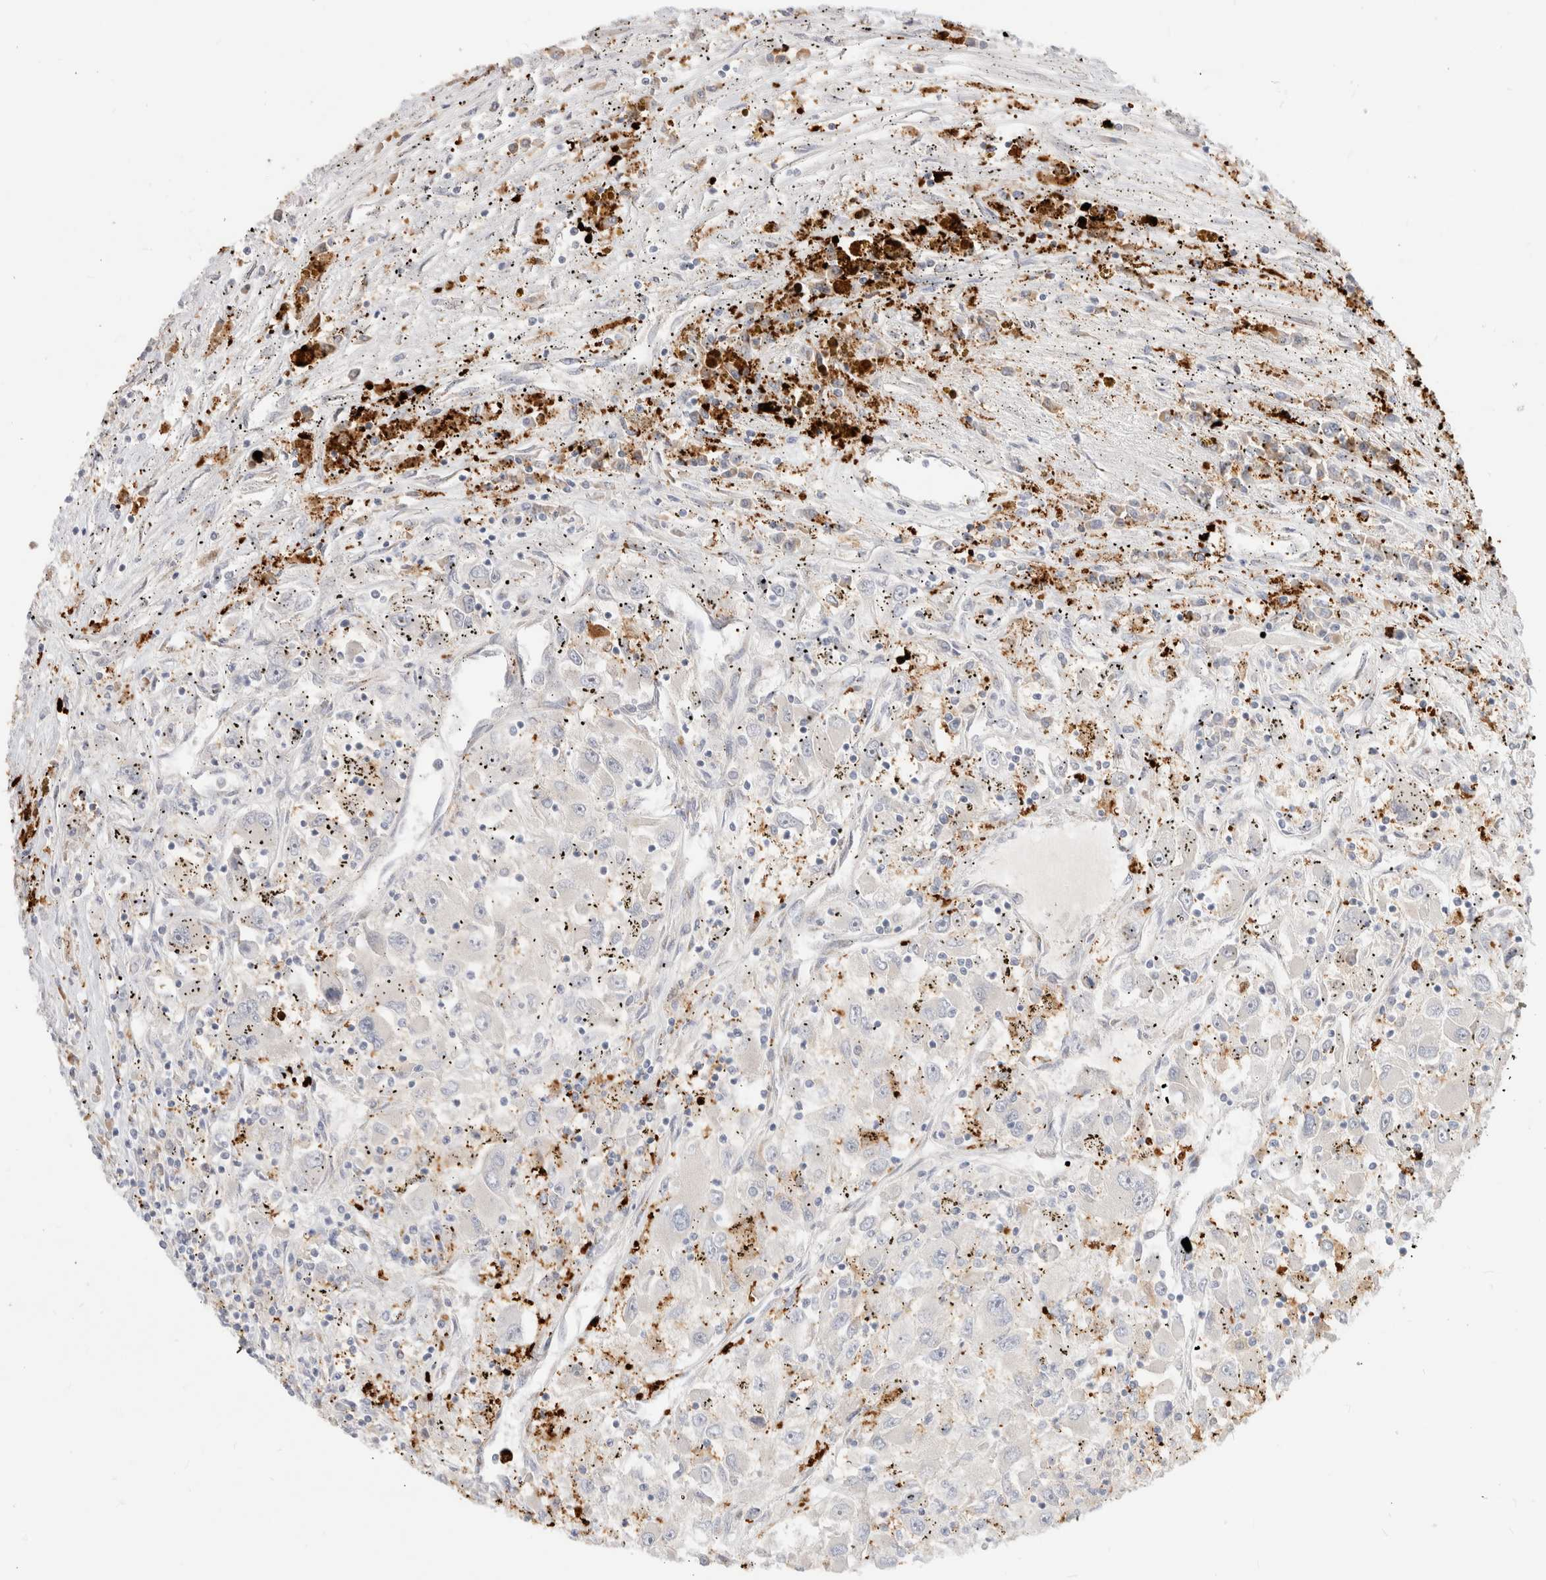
{"staining": {"intensity": "moderate", "quantity": "<25%", "location": "cytoplasmic/membranous"}, "tissue": "renal cancer", "cell_type": "Tumor cells", "image_type": "cancer", "snomed": [{"axis": "morphology", "description": "Adenocarcinoma, NOS"}, {"axis": "topography", "description": "Kidney"}], "caption": "Protein analysis of adenocarcinoma (renal) tissue demonstrates moderate cytoplasmic/membranous positivity in about <25% of tumor cells.", "gene": "EFCAB13", "patient": {"sex": "female", "age": 52}}